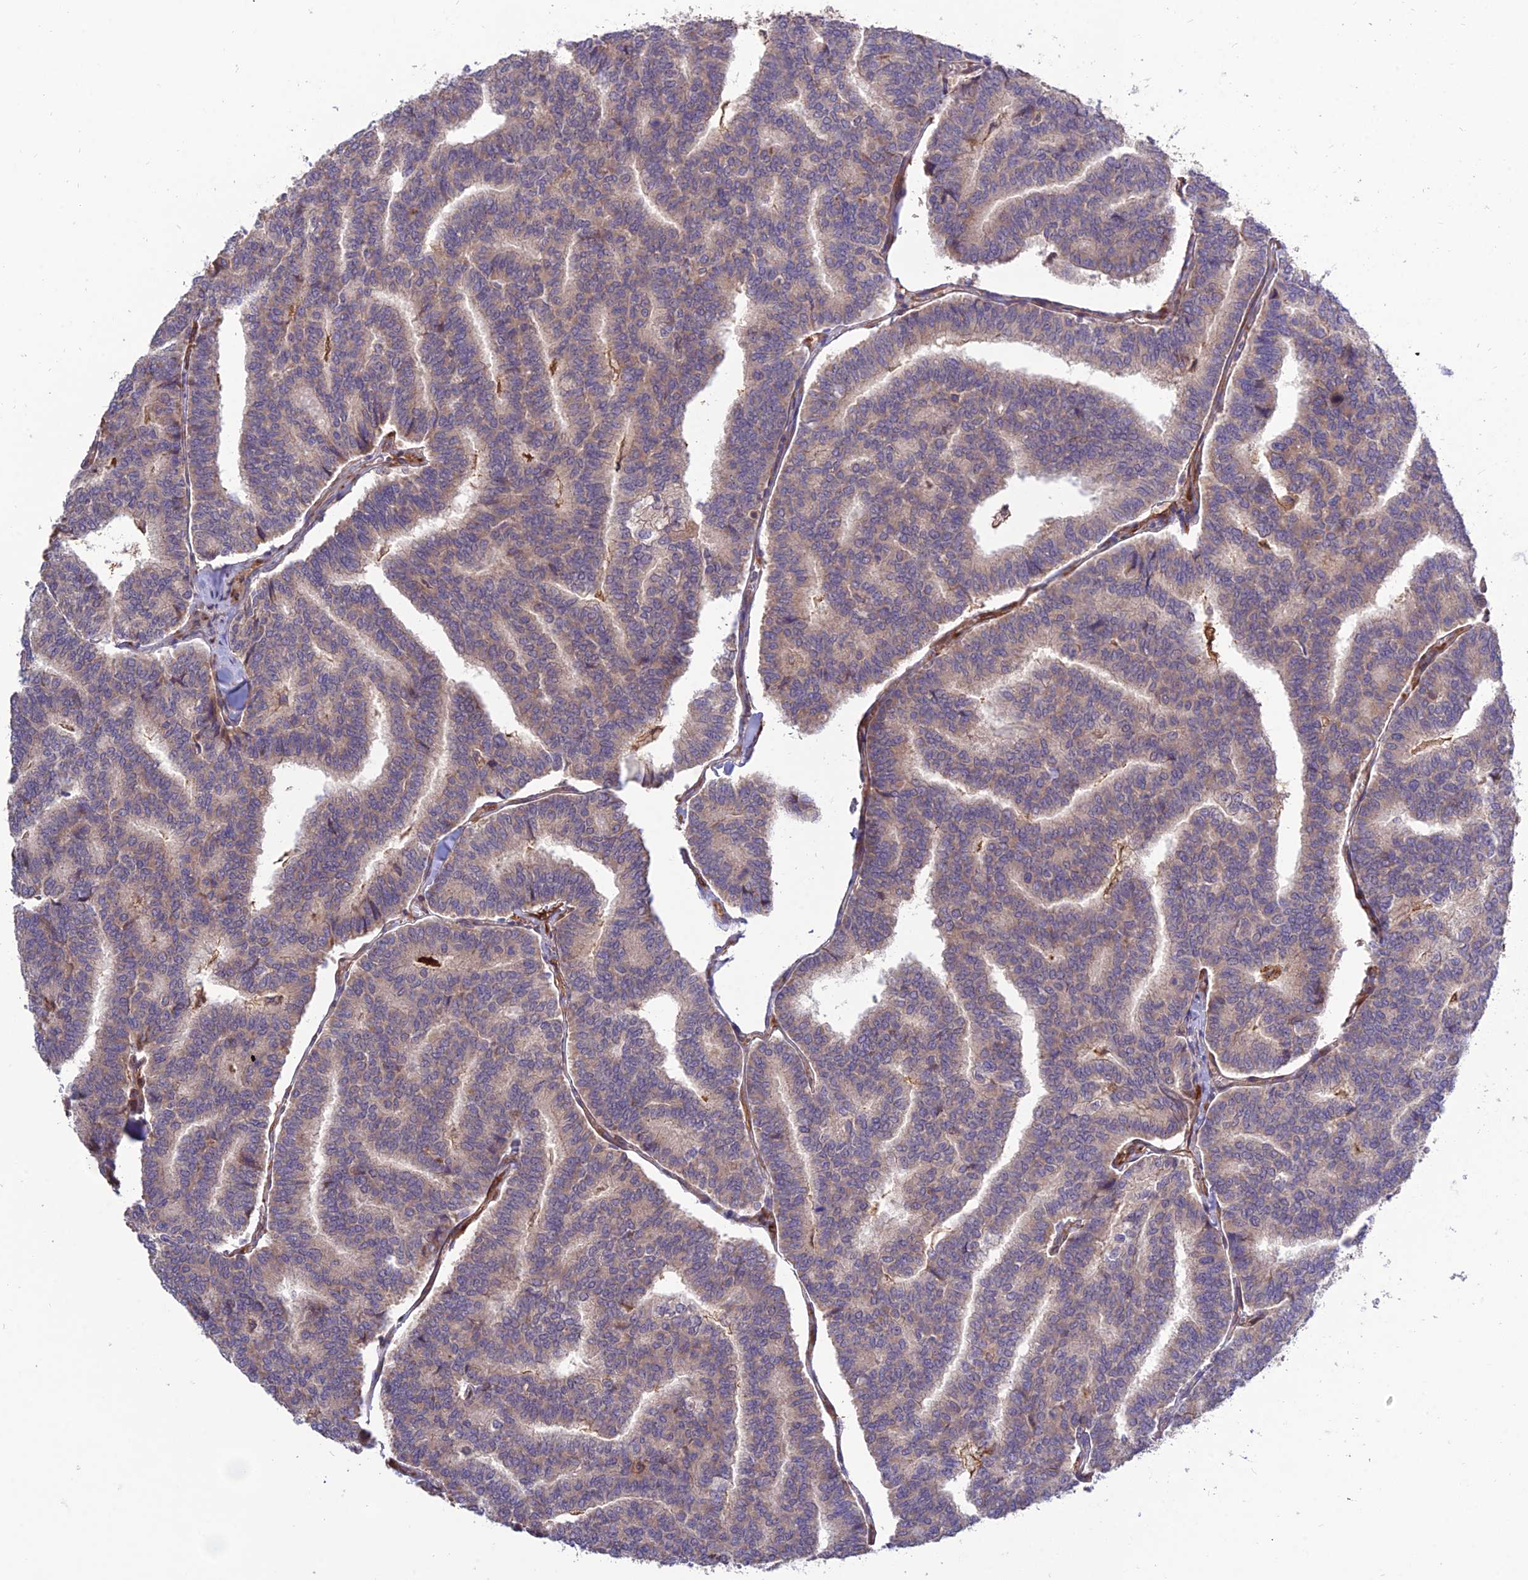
{"staining": {"intensity": "weak", "quantity": ">75%", "location": "cytoplasmic/membranous"}, "tissue": "thyroid cancer", "cell_type": "Tumor cells", "image_type": "cancer", "snomed": [{"axis": "morphology", "description": "Papillary adenocarcinoma, NOS"}, {"axis": "topography", "description": "Thyroid gland"}], "caption": "A high-resolution image shows immunohistochemistry (IHC) staining of thyroid cancer, which reveals weak cytoplasmic/membranous expression in approximately >75% of tumor cells.", "gene": "CRTAP", "patient": {"sex": "female", "age": 35}}